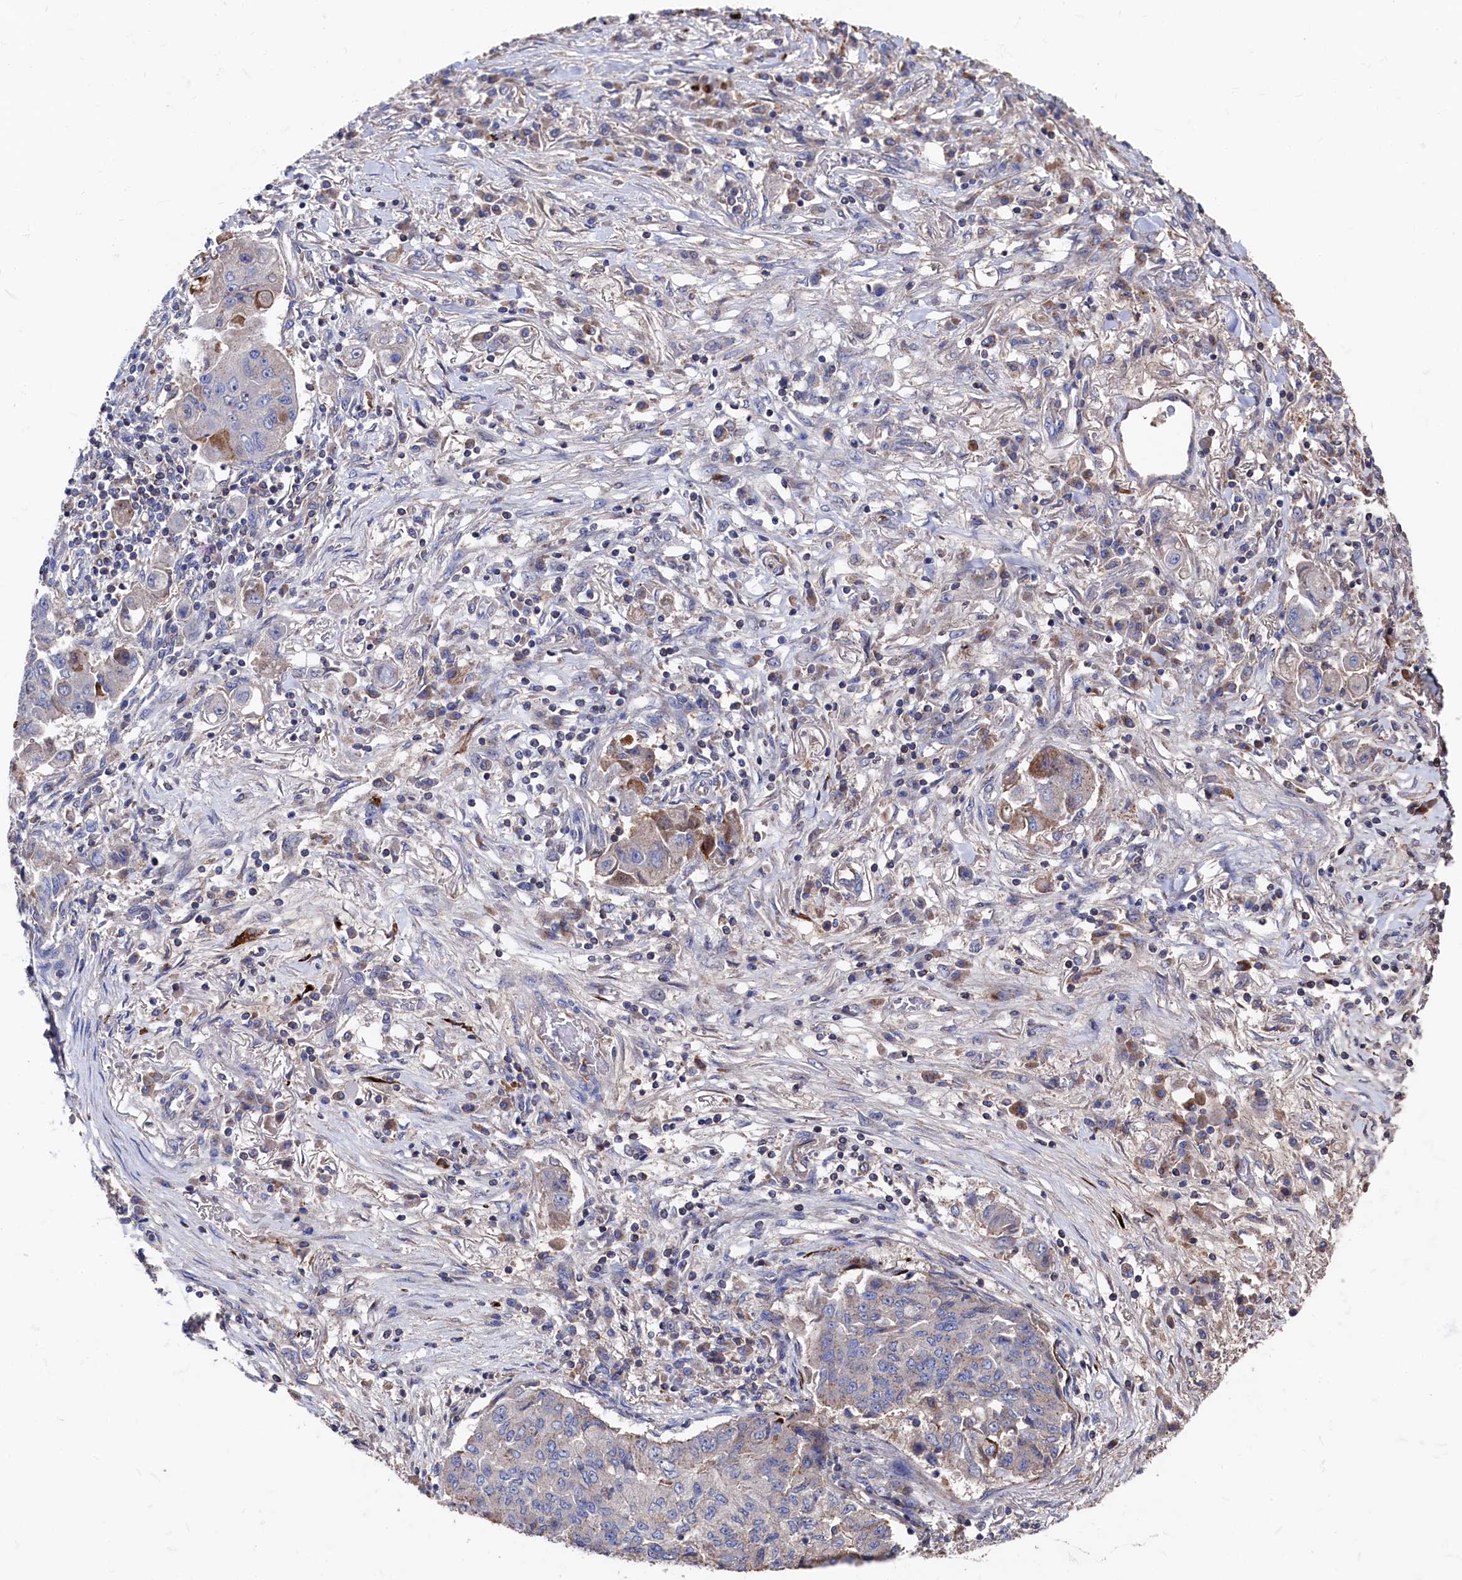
{"staining": {"intensity": "negative", "quantity": "none", "location": "none"}, "tissue": "lung cancer", "cell_type": "Tumor cells", "image_type": "cancer", "snomed": [{"axis": "morphology", "description": "Squamous cell carcinoma, NOS"}, {"axis": "topography", "description": "Lung"}], "caption": "Lung cancer was stained to show a protein in brown. There is no significant positivity in tumor cells.", "gene": "TK2", "patient": {"sex": "male", "age": 74}}